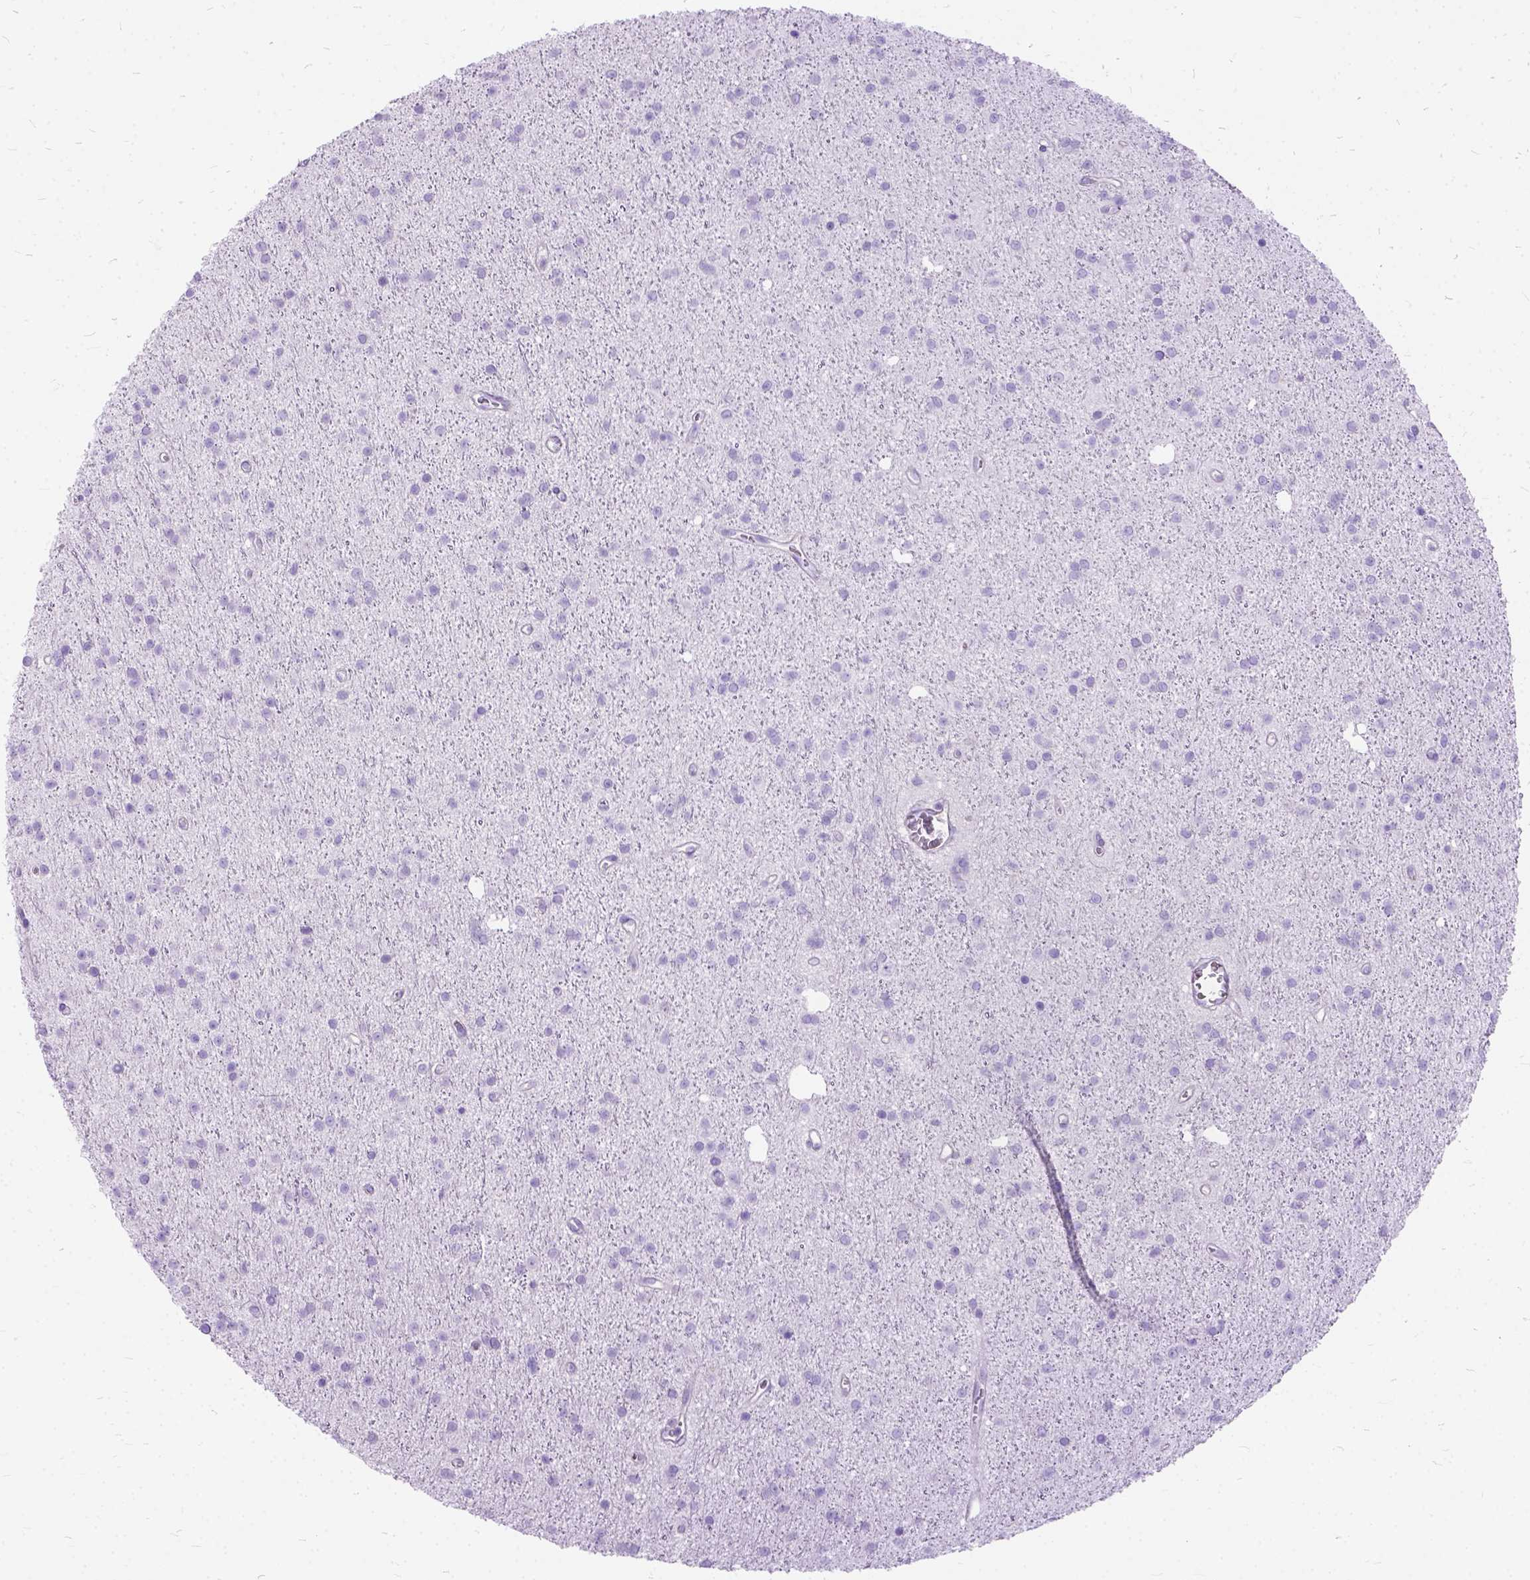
{"staining": {"intensity": "negative", "quantity": "none", "location": "none"}, "tissue": "glioma", "cell_type": "Tumor cells", "image_type": "cancer", "snomed": [{"axis": "morphology", "description": "Glioma, malignant, Low grade"}, {"axis": "topography", "description": "Brain"}], "caption": "A high-resolution histopathology image shows immunohistochemistry staining of low-grade glioma (malignant), which shows no significant staining in tumor cells.", "gene": "ARL9", "patient": {"sex": "male", "age": 27}}